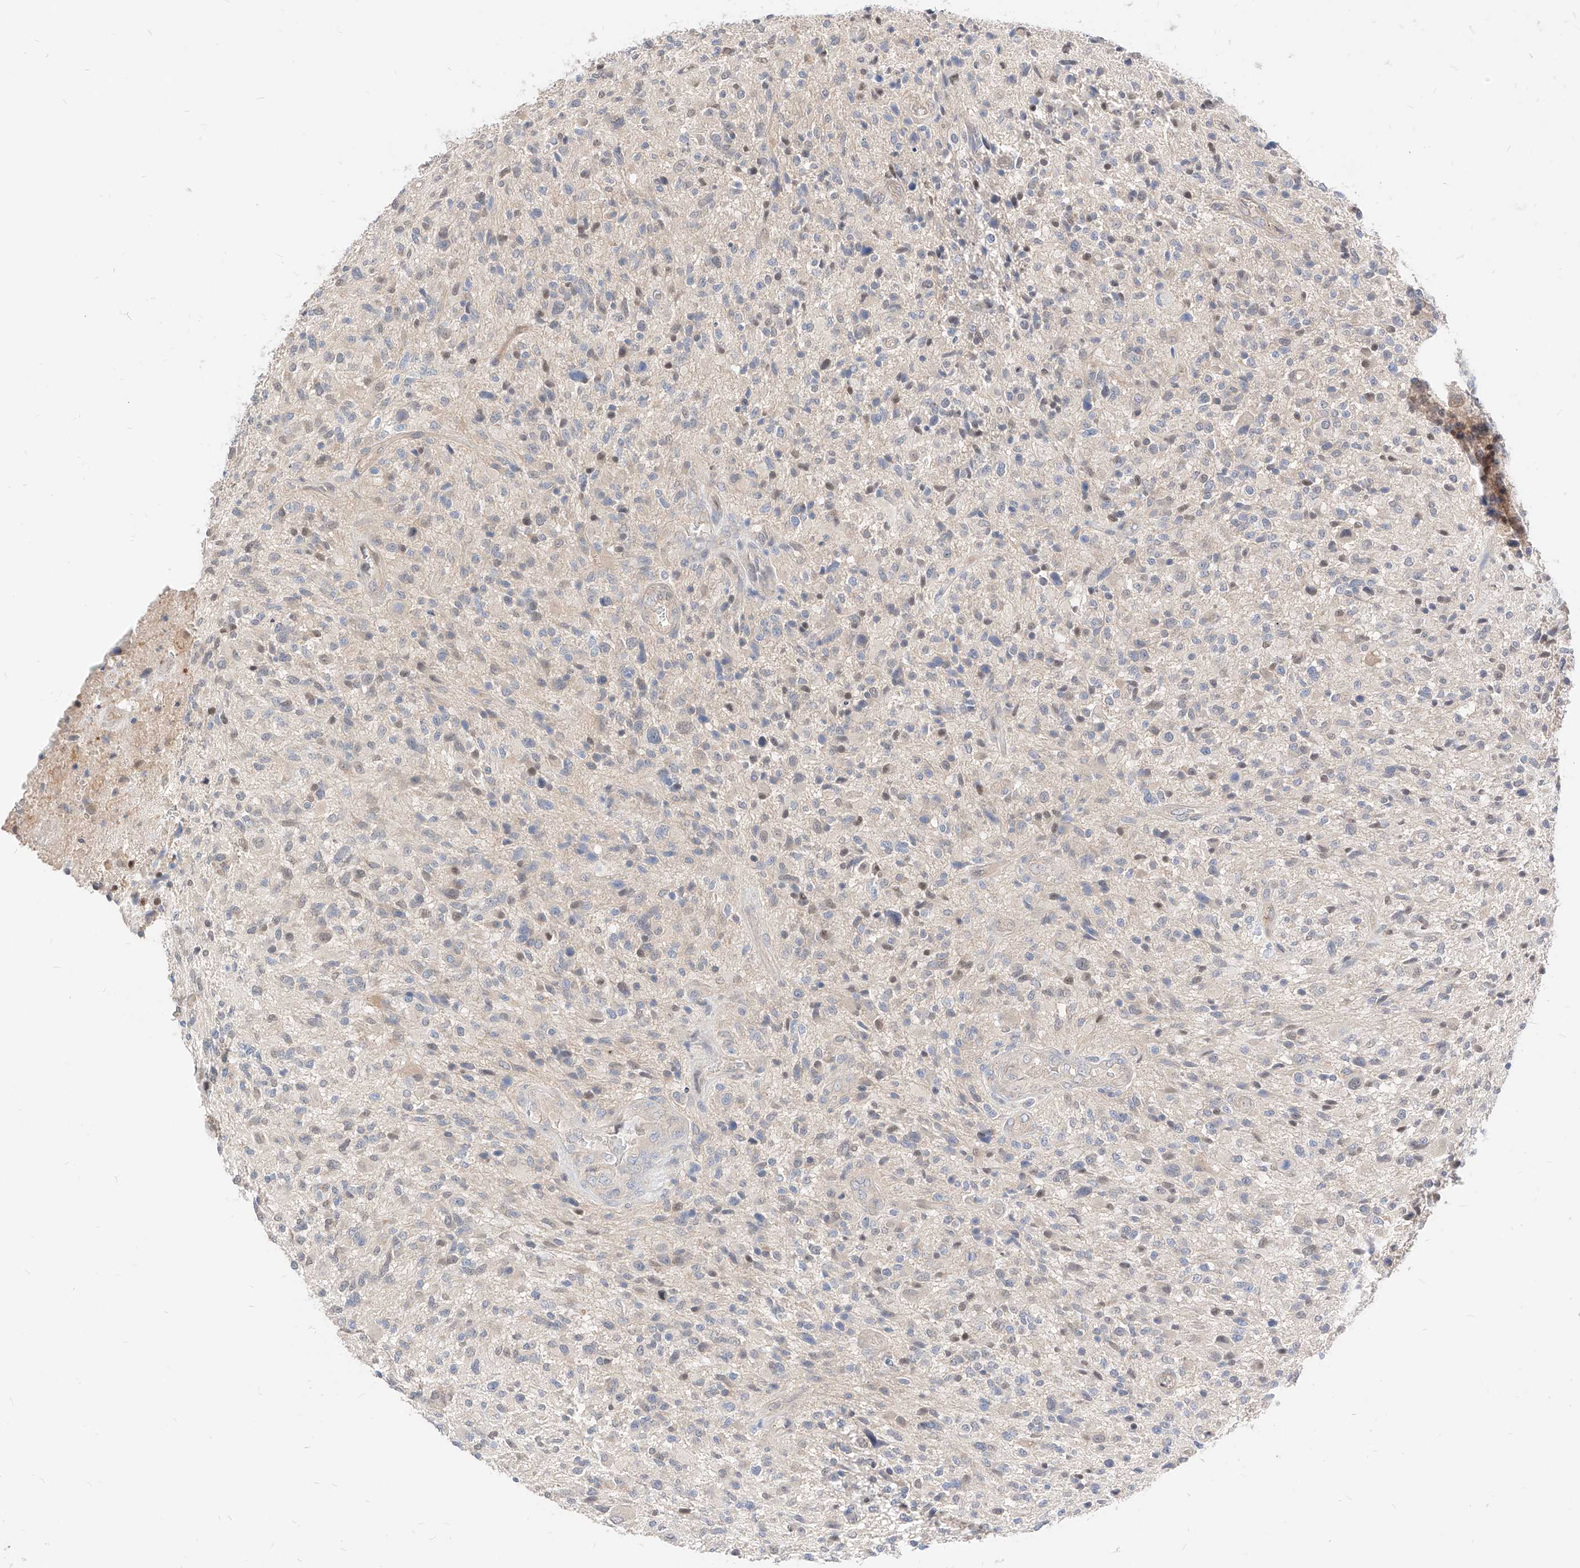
{"staining": {"intensity": "negative", "quantity": "none", "location": "none"}, "tissue": "glioma", "cell_type": "Tumor cells", "image_type": "cancer", "snomed": [{"axis": "morphology", "description": "Glioma, malignant, High grade"}, {"axis": "topography", "description": "Brain"}], "caption": "High magnification brightfield microscopy of glioma stained with DAB (3,3'-diaminobenzidine) (brown) and counterstained with hematoxylin (blue): tumor cells show no significant expression. (Brightfield microscopy of DAB immunohistochemistry (IHC) at high magnification).", "gene": "TSNAX", "patient": {"sex": "male", "age": 47}}